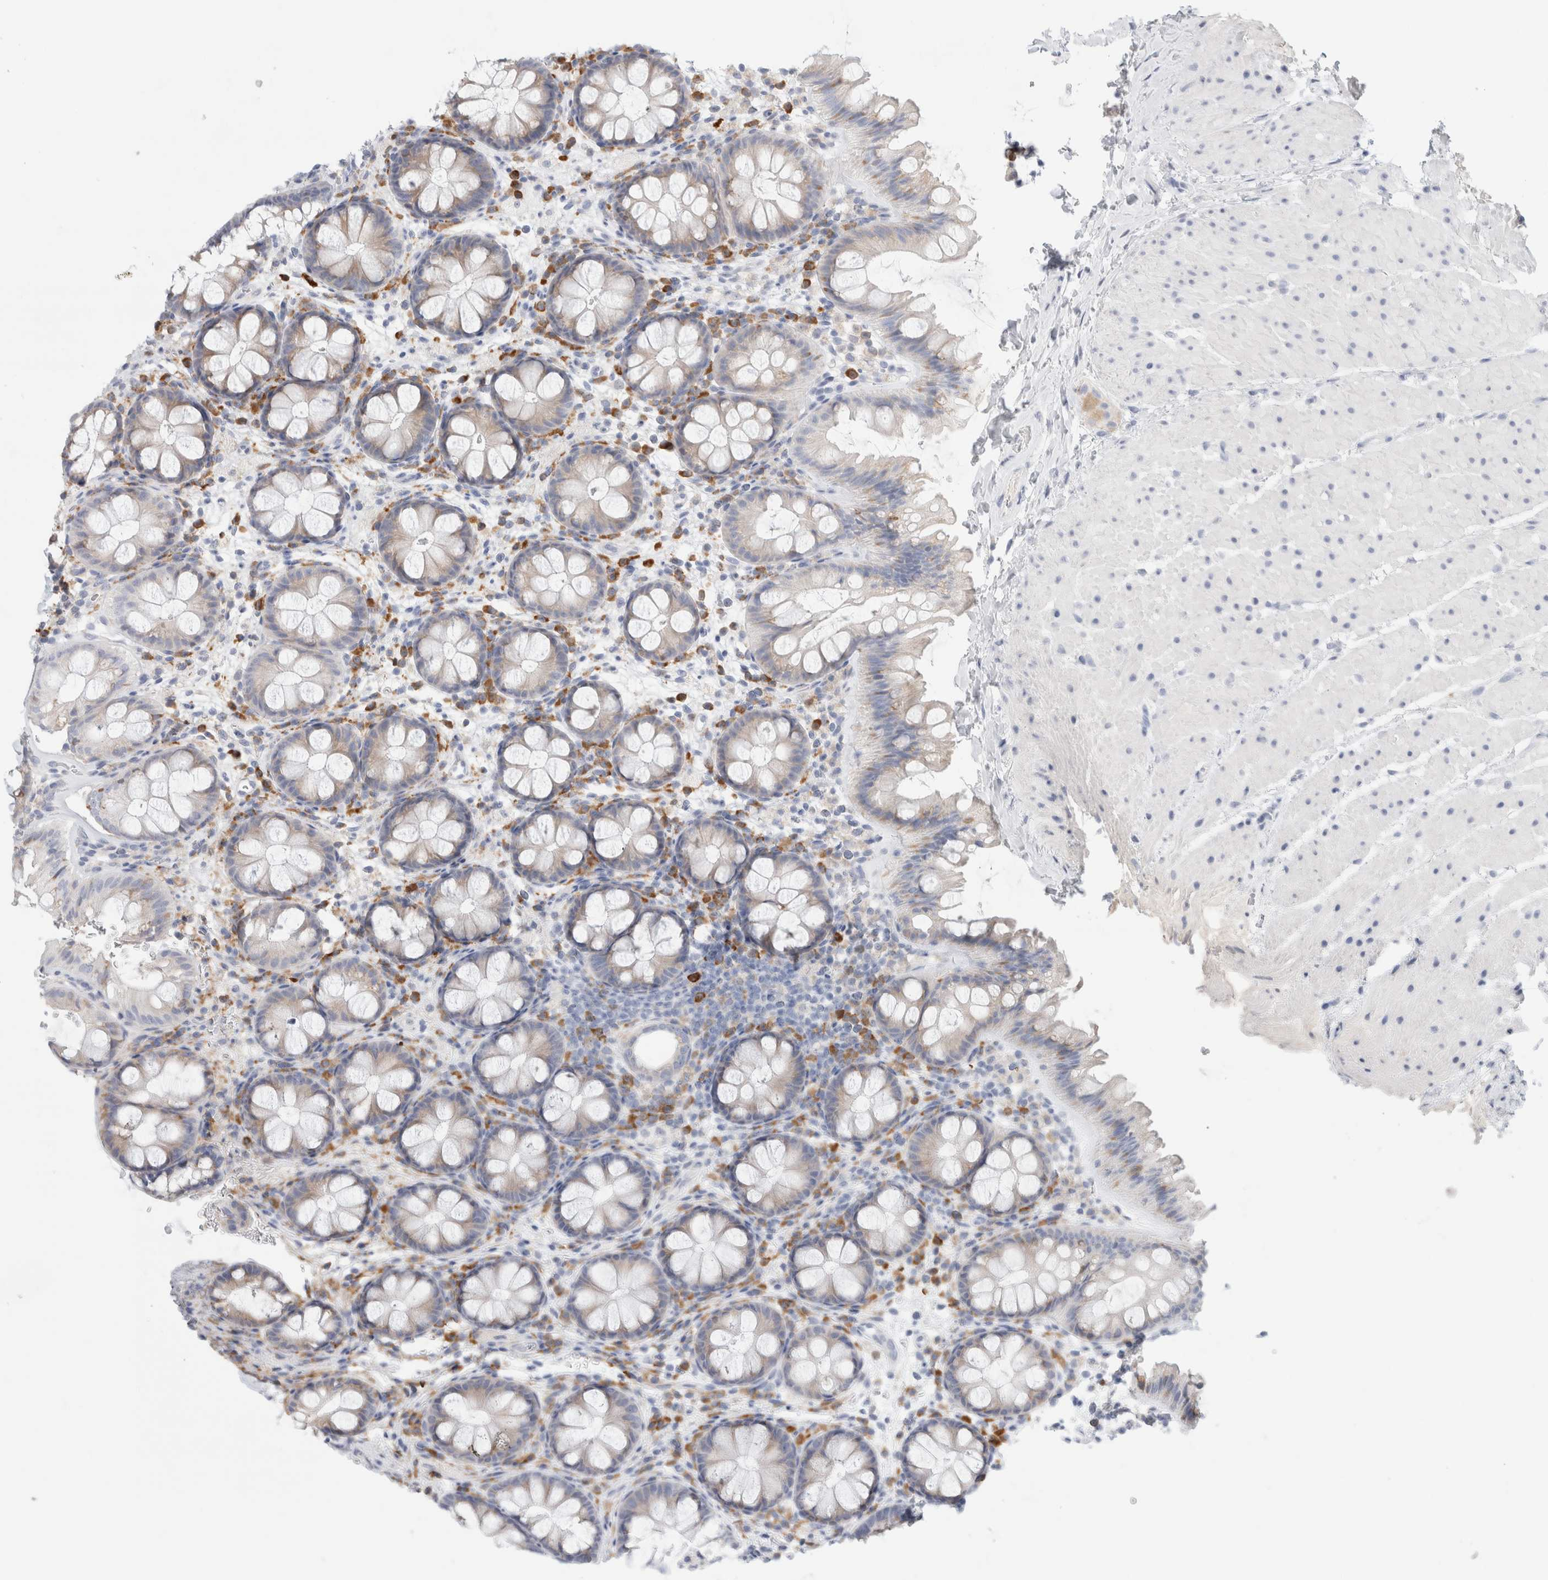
{"staining": {"intensity": "negative", "quantity": "none", "location": "none"}, "tissue": "colon", "cell_type": "Endothelial cells", "image_type": "normal", "snomed": [{"axis": "morphology", "description": "Normal tissue, NOS"}, {"axis": "topography", "description": "Colon"}], "caption": "IHC of normal colon displays no staining in endothelial cells.", "gene": "CSK", "patient": {"sex": "female", "age": 62}}